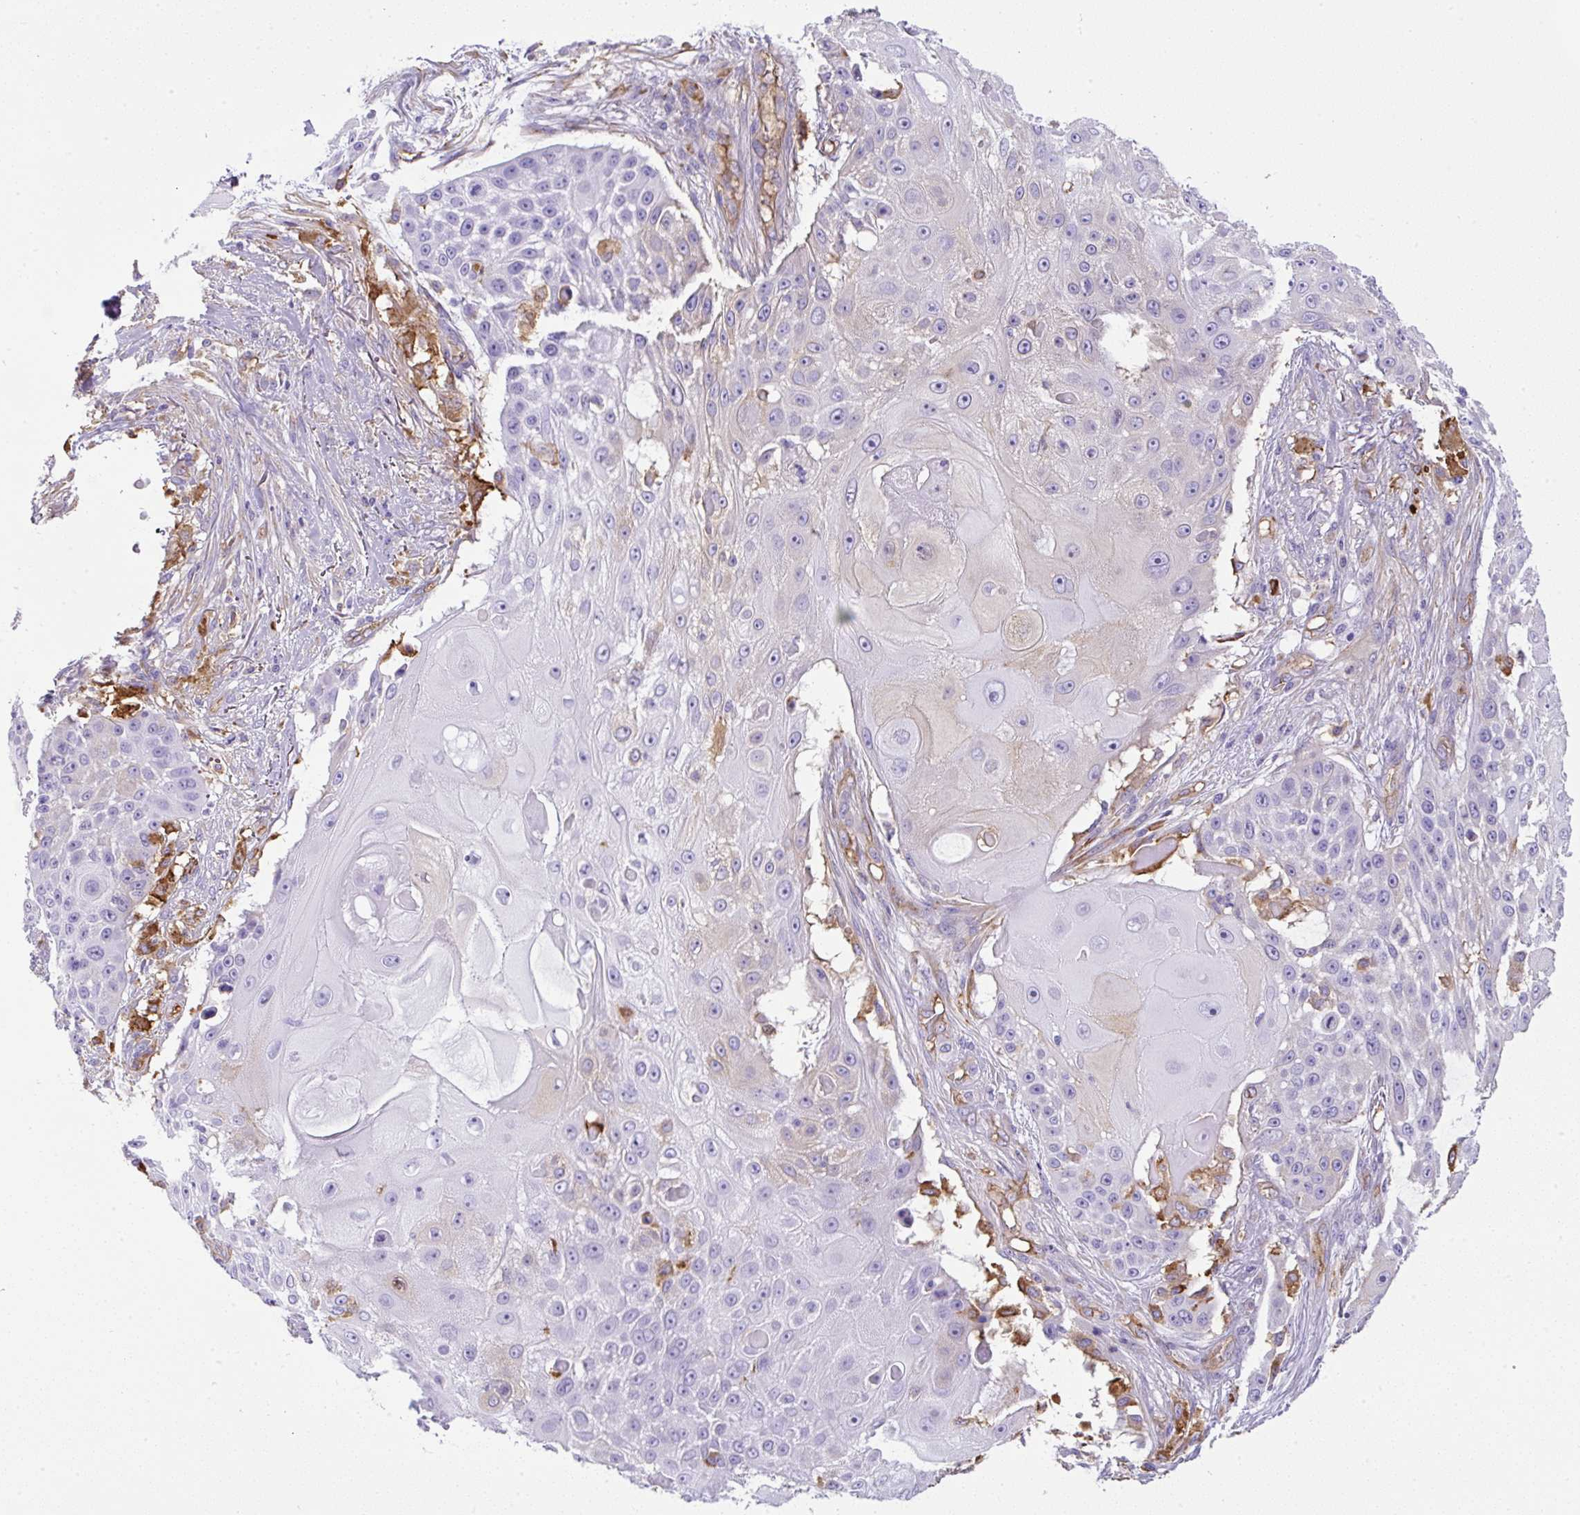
{"staining": {"intensity": "negative", "quantity": "none", "location": "none"}, "tissue": "skin cancer", "cell_type": "Tumor cells", "image_type": "cancer", "snomed": [{"axis": "morphology", "description": "Squamous cell carcinoma, NOS"}, {"axis": "topography", "description": "Skin"}], "caption": "The immunohistochemistry (IHC) photomicrograph has no significant expression in tumor cells of skin cancer (squamous cell carcinoma) tissue.", "gene": "MAGEB5", "patient": {"sex": "female", "age": 86}}